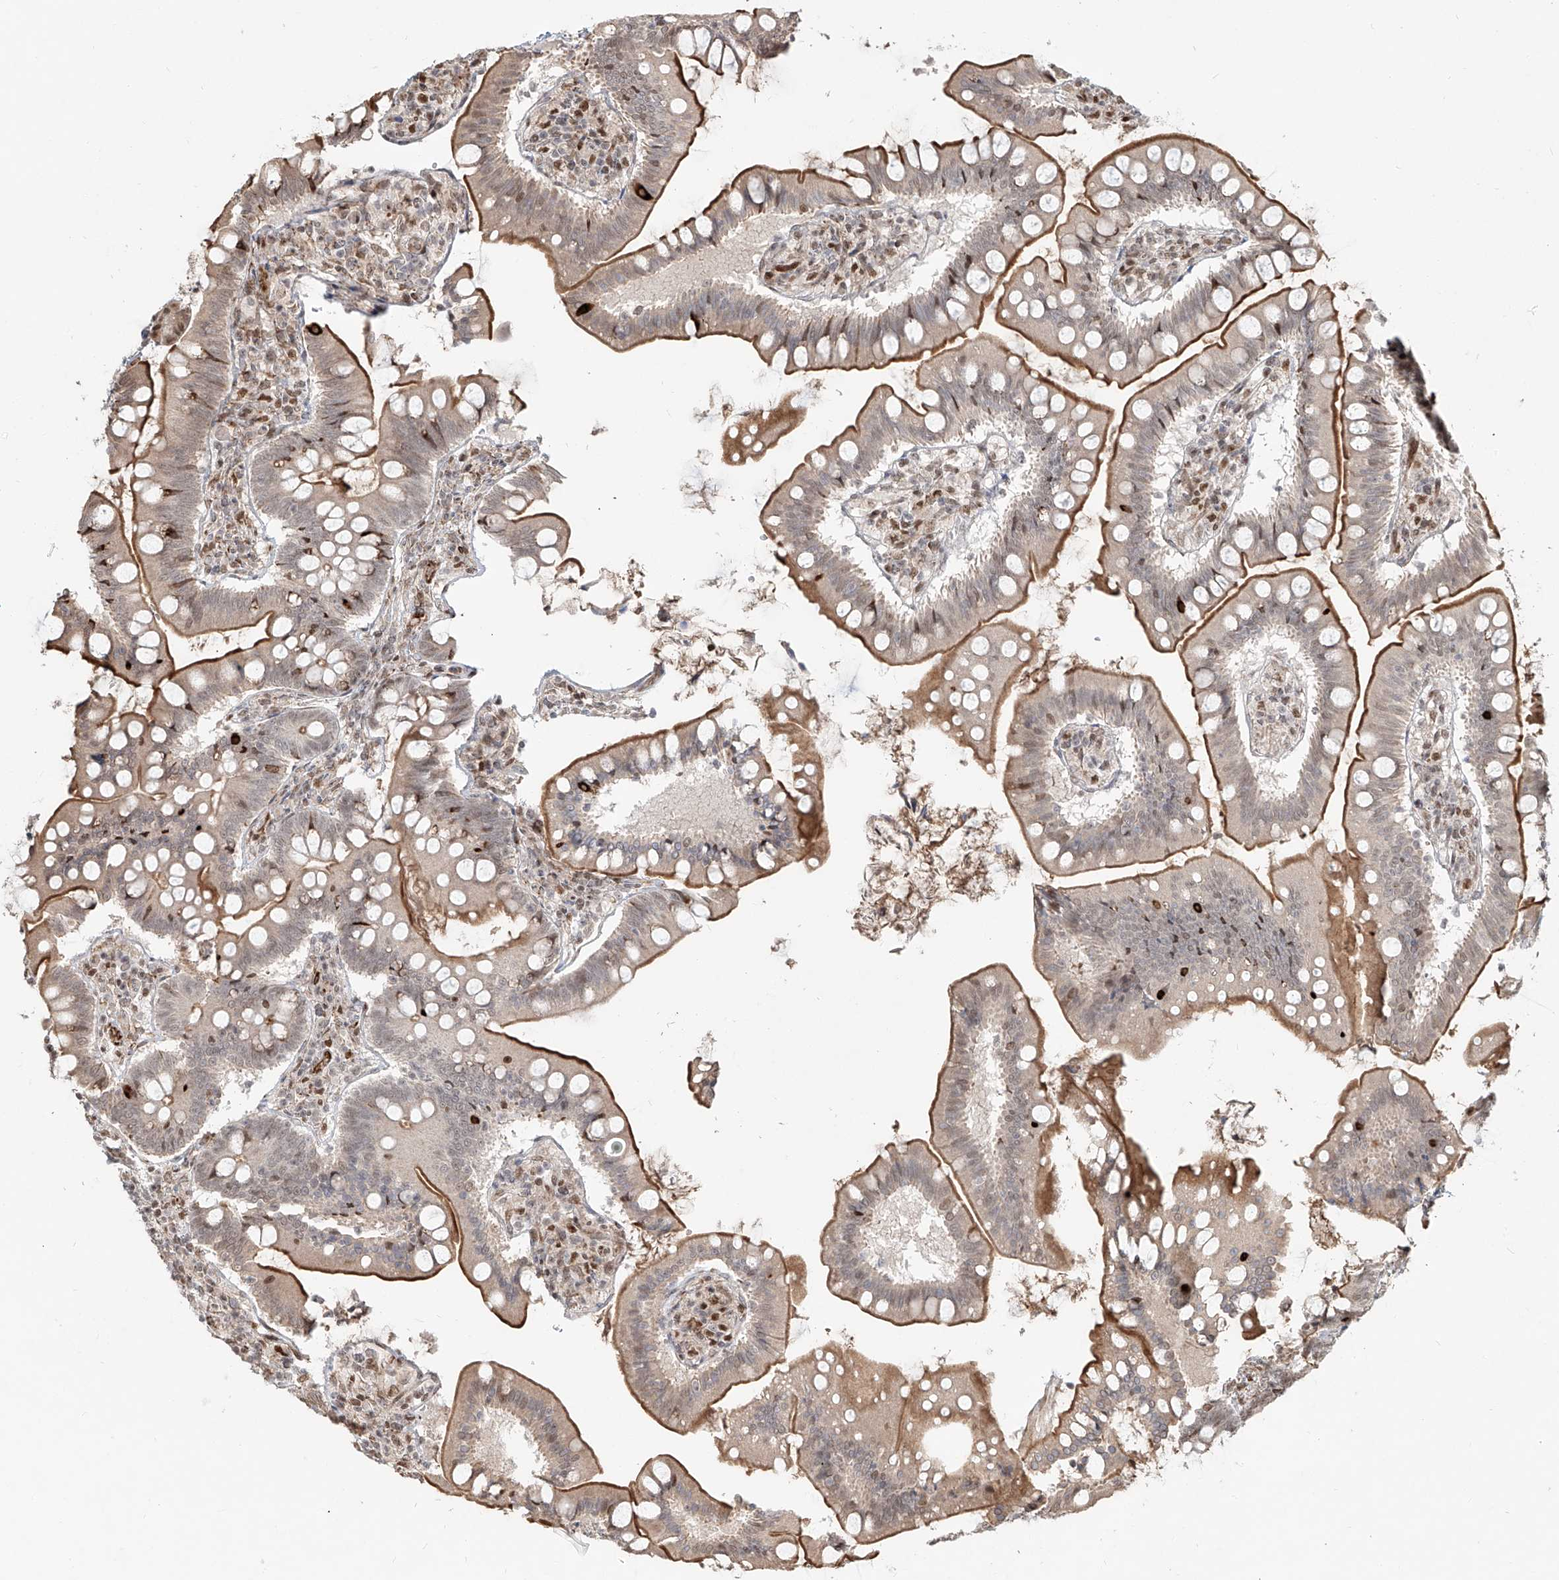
{"staining": {"intensity": "moderate", "quantity": "25%-75%", "location": "cytoplasmic/membranous,nuclear"}, "tissue": "small intestine", "cell_type": "Glandular cells", "image_type": "normal", "snomed": [{"axis": "morphology", "description": "Normal tissue, NOS"}, {"axis": "topography", "description": "Small intestine"}], "caption": "Glandular cells demonstrate medium levels of moderate cytoplasmic/membranous,nuclear positivity in about 25%-75% of cells in normal human small intestine. (DAB = brown stain, brightfield microscopy at high magnification).", "gene": "ZNF710", "patient": {"sex": "male", "age": 7}}